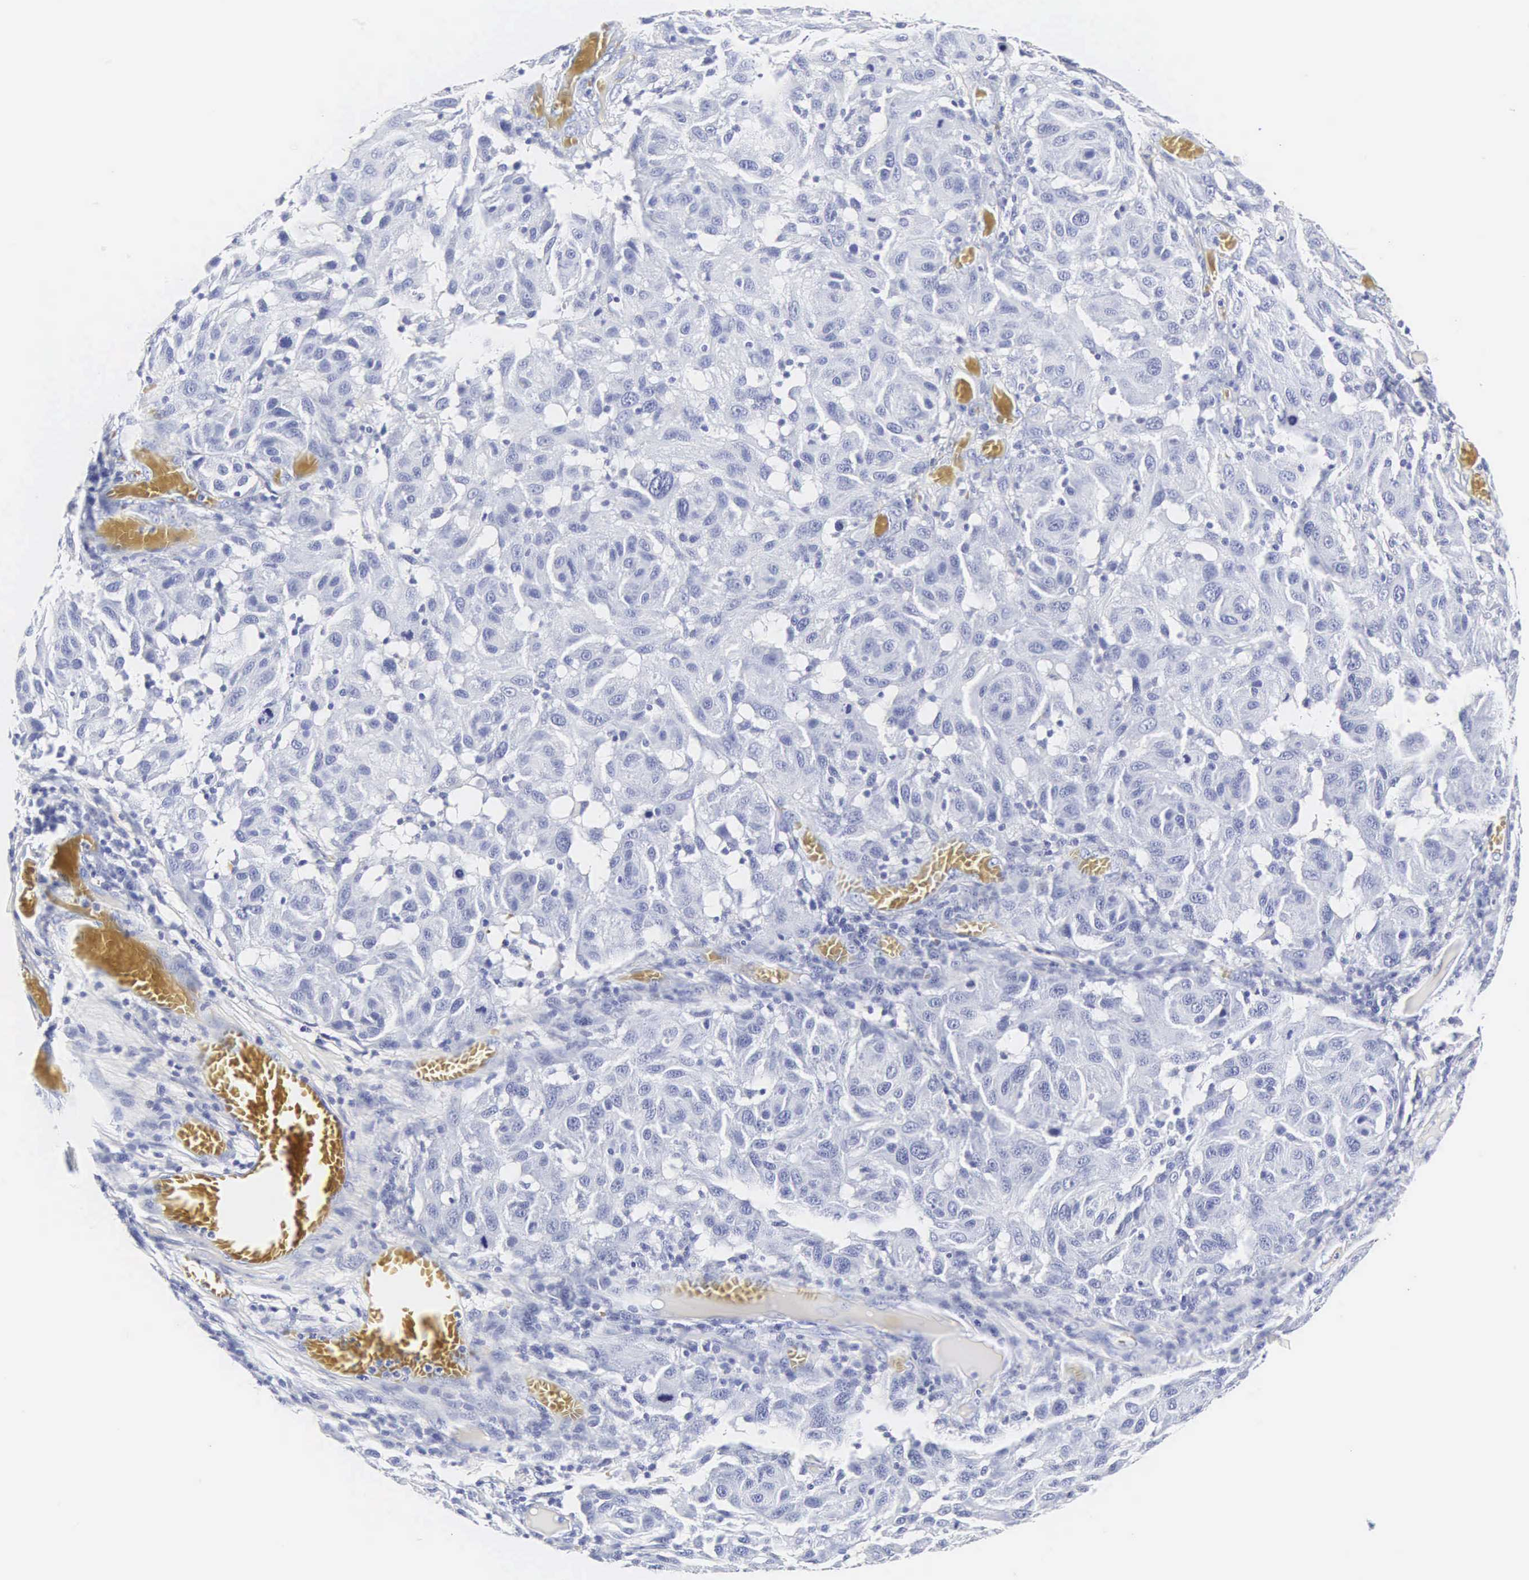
{"staining": {"intensity": "negative", "quantity": "none", "location": "none"}, "tissue": "melanoma", "cell_type": "Tumor cells", "image_type": "cancer", "snomed": [{"axis": "morphology", "description": "Malignant melanoma, NOS"}, {"axis": "topography", "description": "Skin"}], "caption": "Tumor cells show no significant positivity in melanoma.", "gene": "INS", "patient": {"sex": "female", "age": 77}}